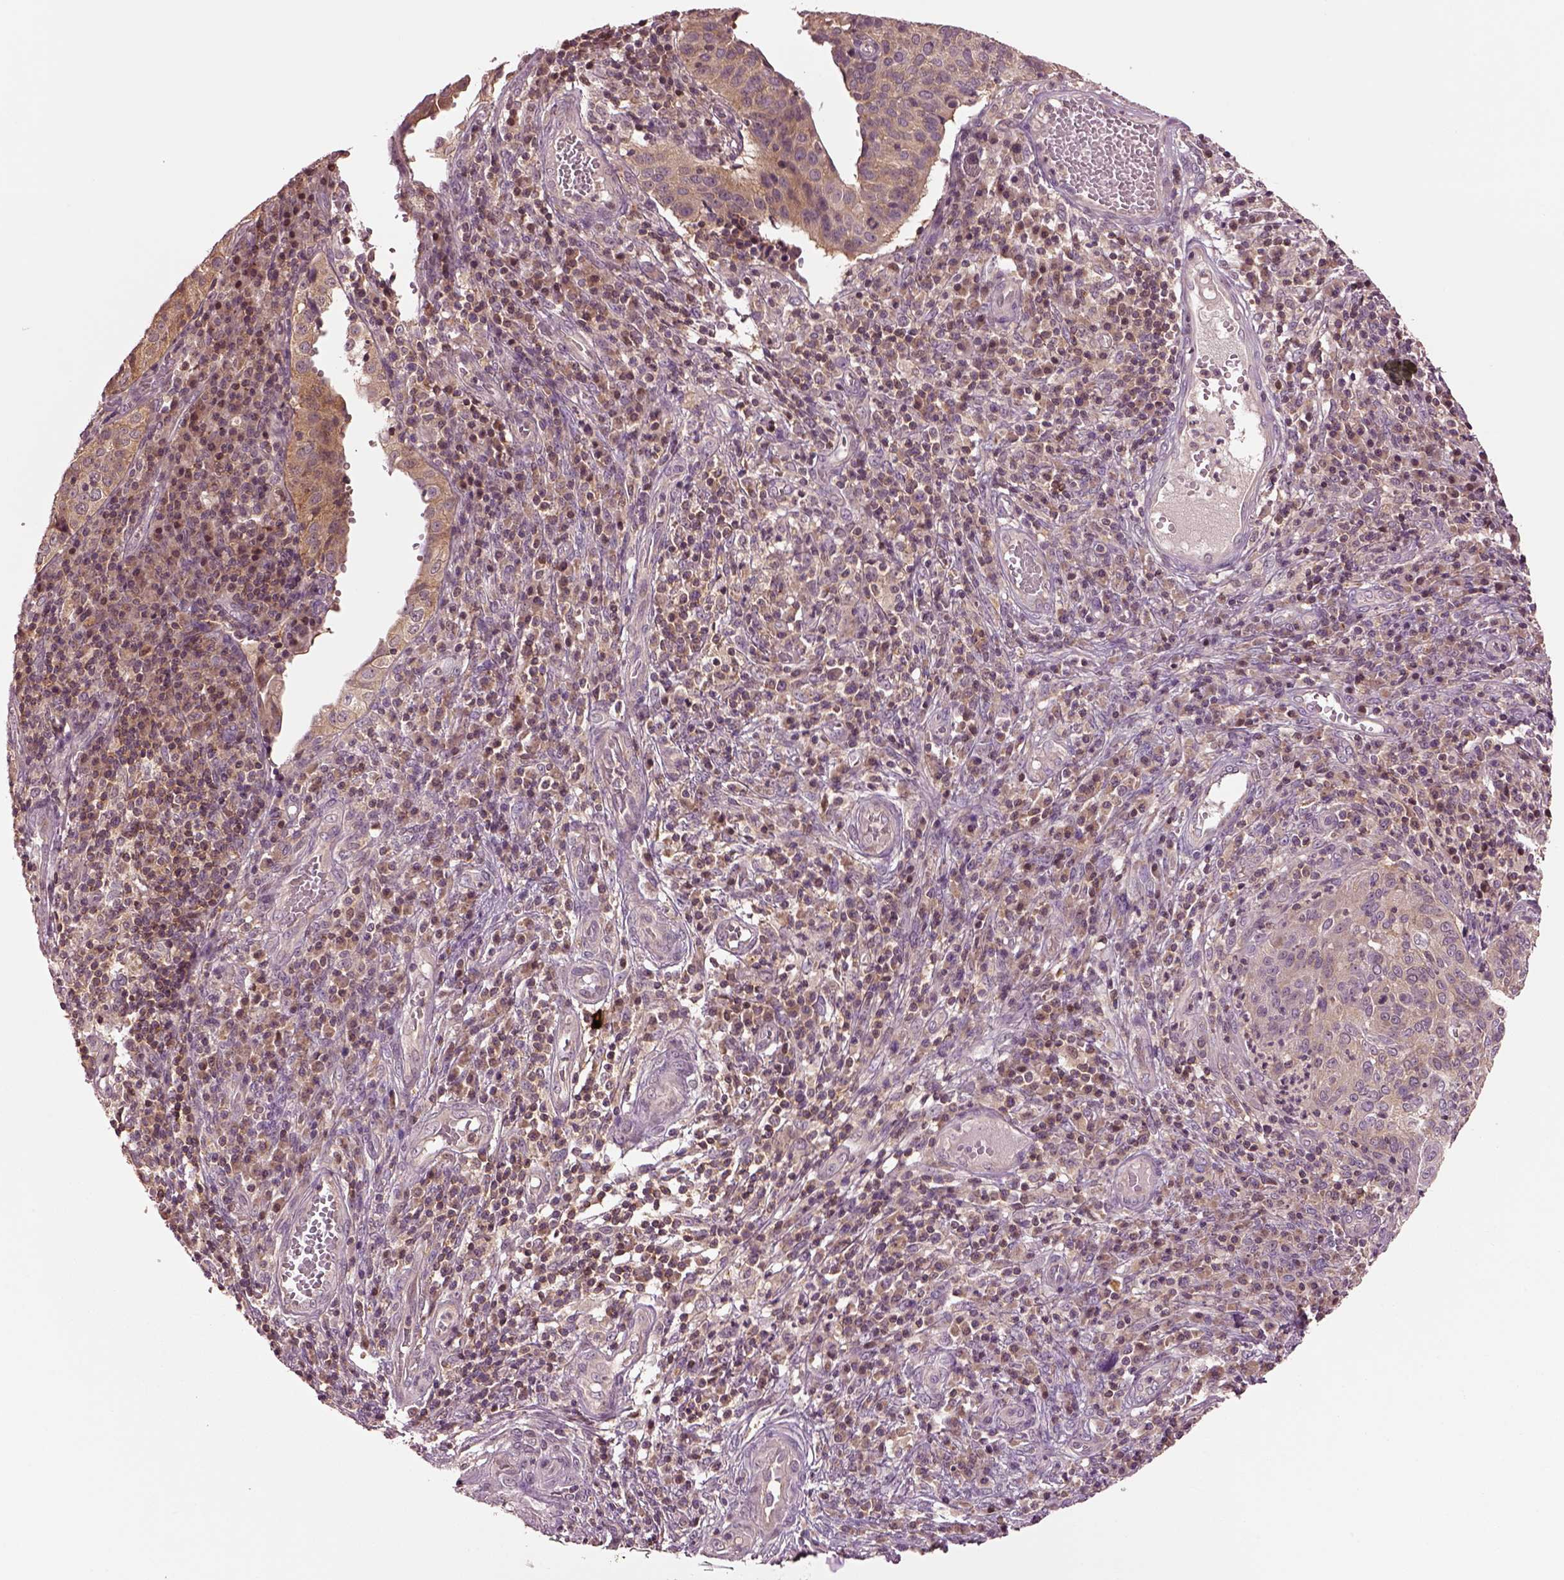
{"staining": {"intensity": "weak", "quantity": ">75%", "location": "cytoplasmic/membranous"}, "tissue": "cervical cancer", "cell_type": "Tumor cells", "image_type": "cancer", "snomed": [{"axis": "morphology", "description": "Squamous cell carcinoma, NOS"}, {"axis": "topography", "description": "Cervix"}], "caption": "The image exhibits staining of cervical cancer (squamous cell carcinoma), revealing weak cytoplasmic/membranous protein expression (brown color) within tumor cells.", "gene": "MTHFS", "patient": {"sex": "female", "age": 39}}